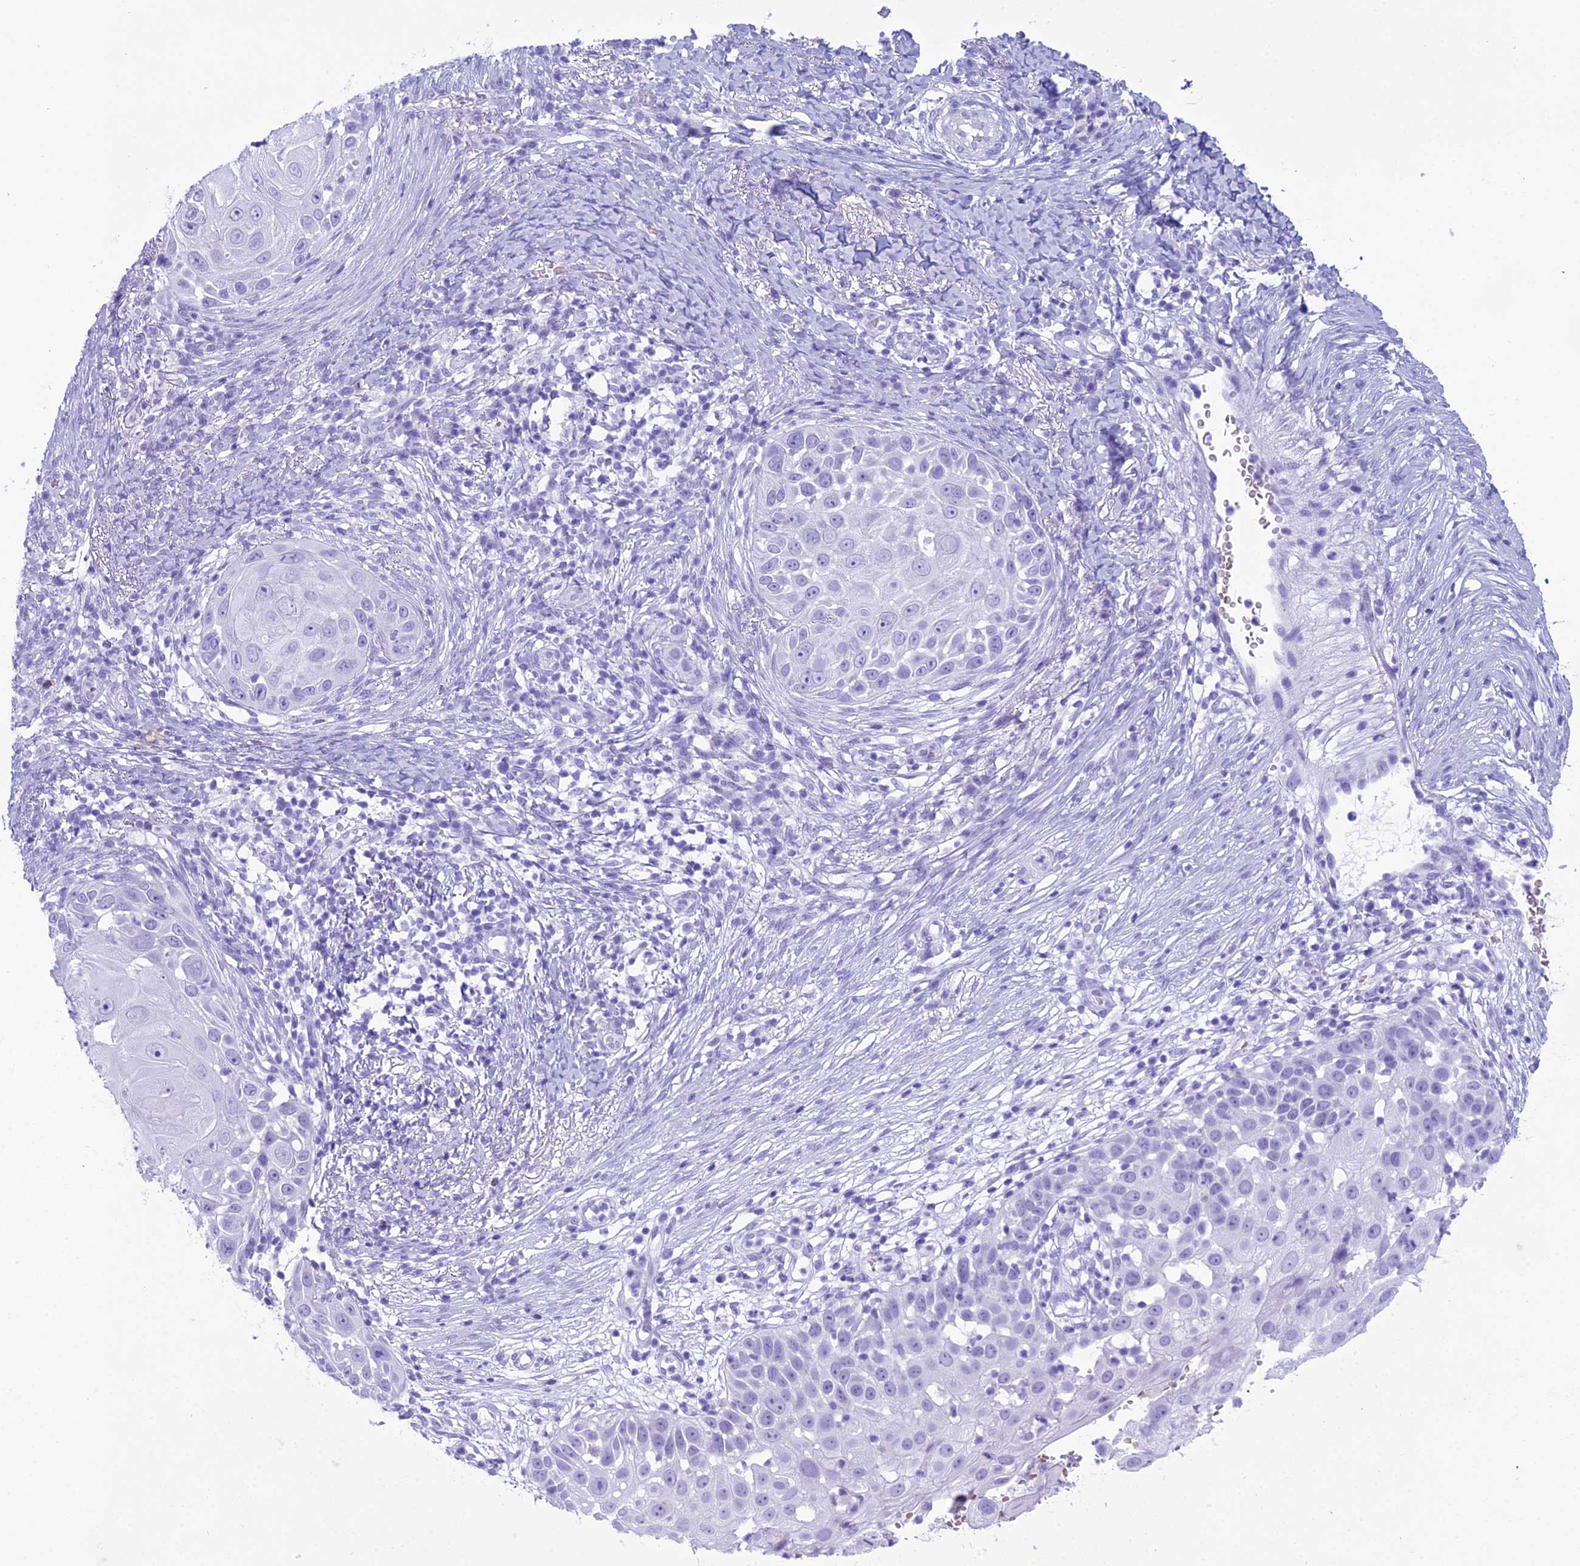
{"staining": {"intensity": "negative", "quantity": "none", "location": "none"}, "tissue": "skin cancer", "cell_type": "Tumor cells", "image_type": "cancer", "snomed": [{"axis": "morphology", "description": "Squamous cell carcinoma, NOS"}, {"axis": "topography", "description": "Skin"}], "caption": "A high-resolution photomicrograph shows immunohistochemistry (IHC) staining of skin cancer, which demonstrates no significant expression in tumor cells.", "gene": "RNPS1", "patient": {"sex": "female", "age": 44}}